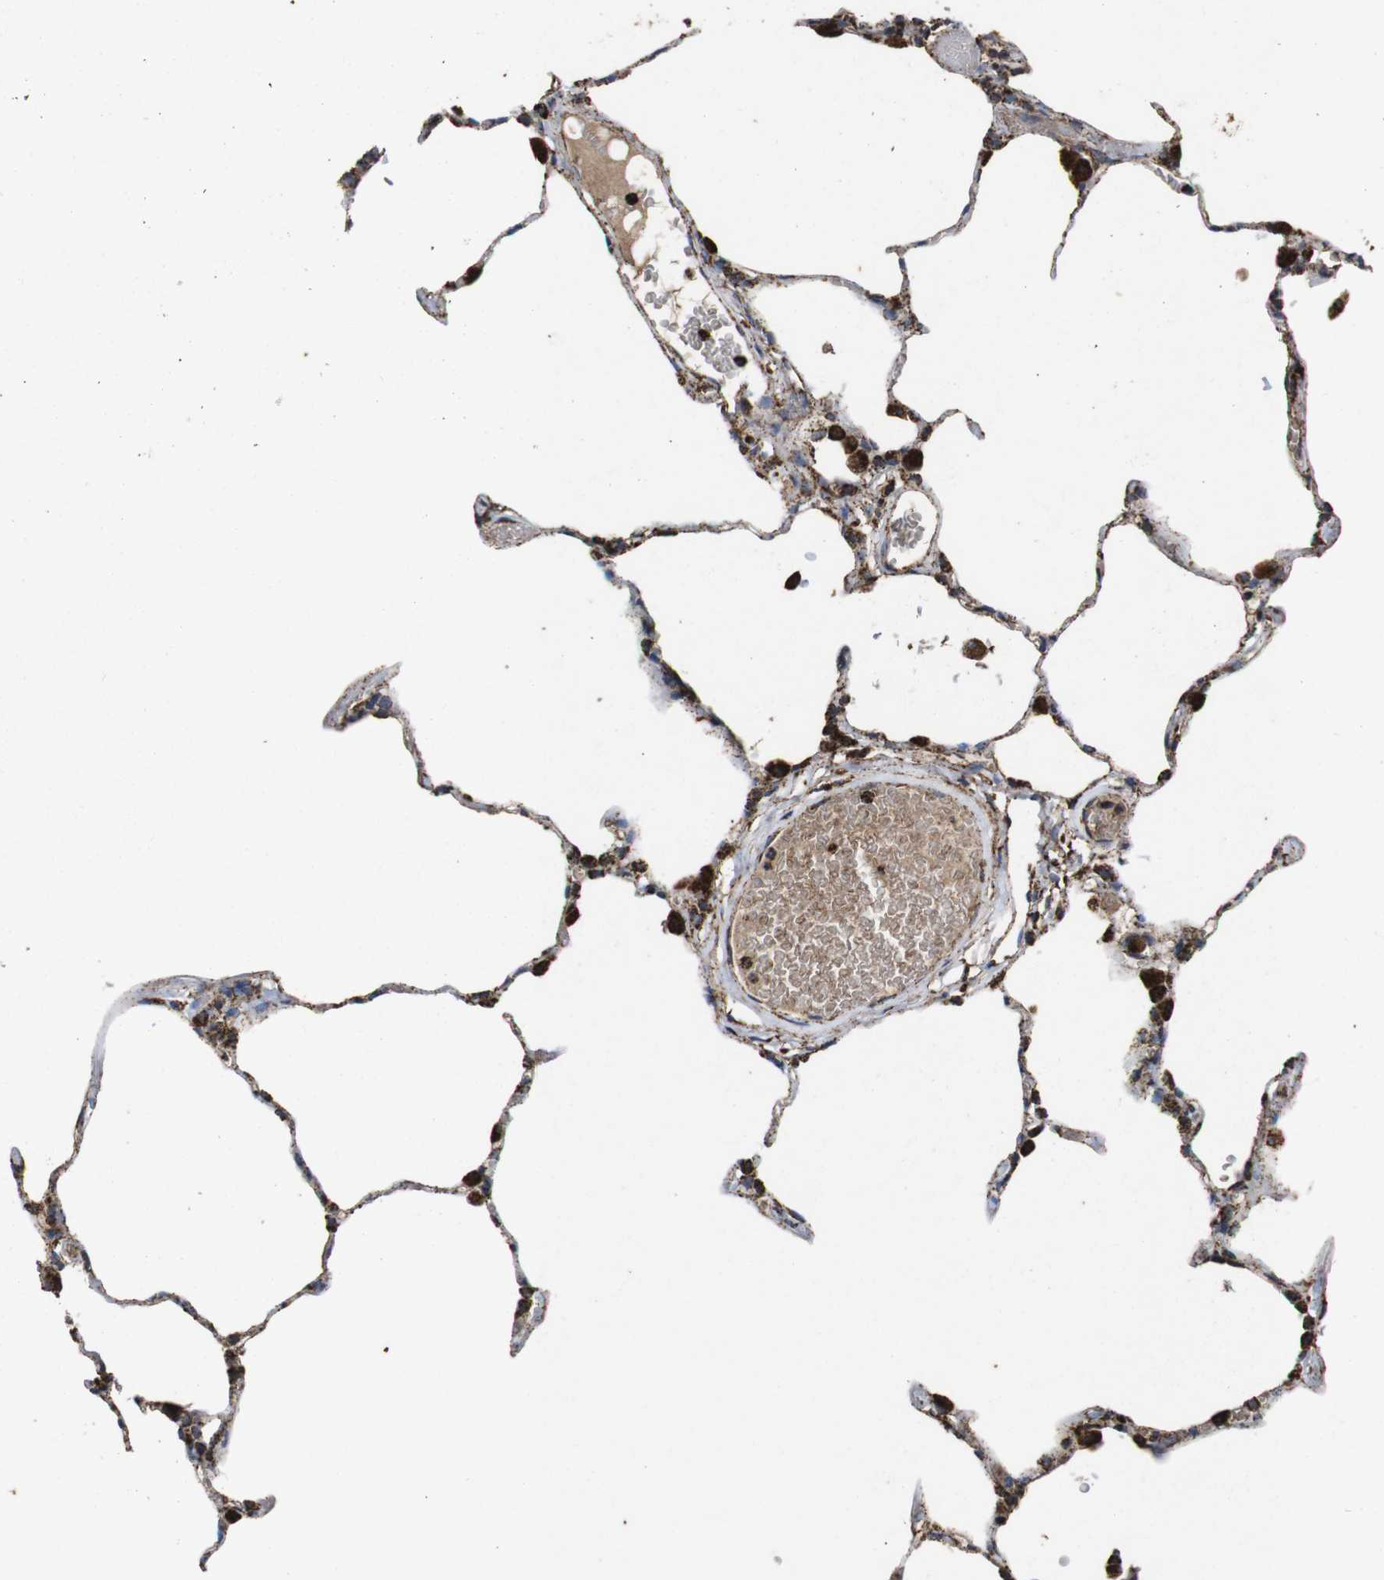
{"staining": {"intensity": "strong", "quantity": ">75%", "location": "cytoplasmic/membranous"}, "tissue": "lung", "cell_type": "Alveolar cells", "image_type": "normal", "snomed": [{"axis": "morphology", "description": "Normal tissue, NOS"}, {"axis": "topography", "description": "Lung"}], "caption": "This histopathology image demonstrates immunohistochemistry (IHC) staining of benign human lung, with high strong cytoplasmic/membranous positivity in about >75% of alveolar cells.", "gene": "ATP5F1A", "patient": {"sex": "female", "age": 49}}